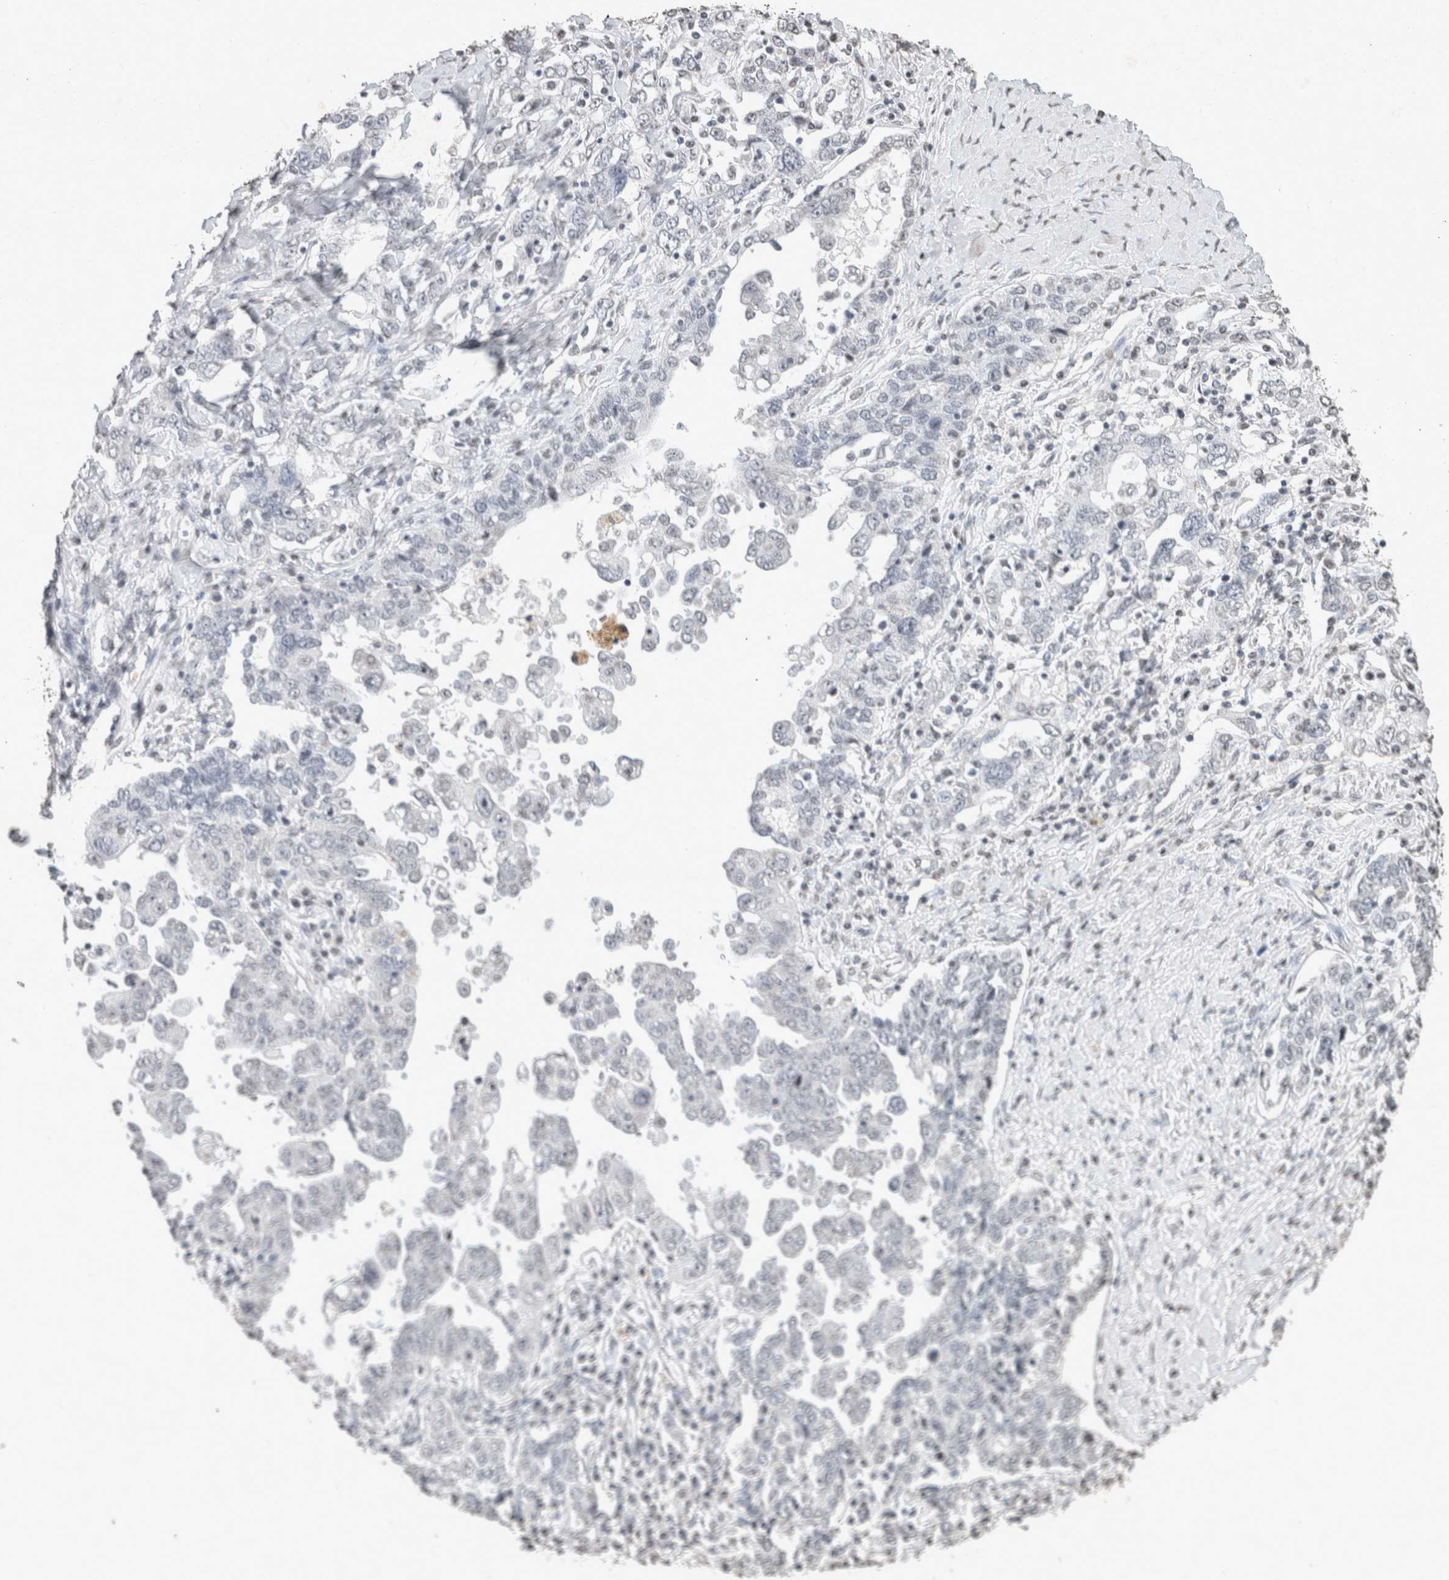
{"staining": {"intensity": "negative", "quantity": "none", "location": "none"}, "tissue": "ovarian cancer", "cell_type": "Tumor cells", "image_type": "cancer", "snomed": [{"axis": "morphology", "description": "Carcinoma, endometroid"}, {"axis": "topography", "description": "Ovary"}], "caption": "The micrograph demonstrates no significant expression in tumor cells of ovarian cancer (endometroid carcinoma).", "gene": "CNTN1", "patient": {"sex": "female", "age": 62}}